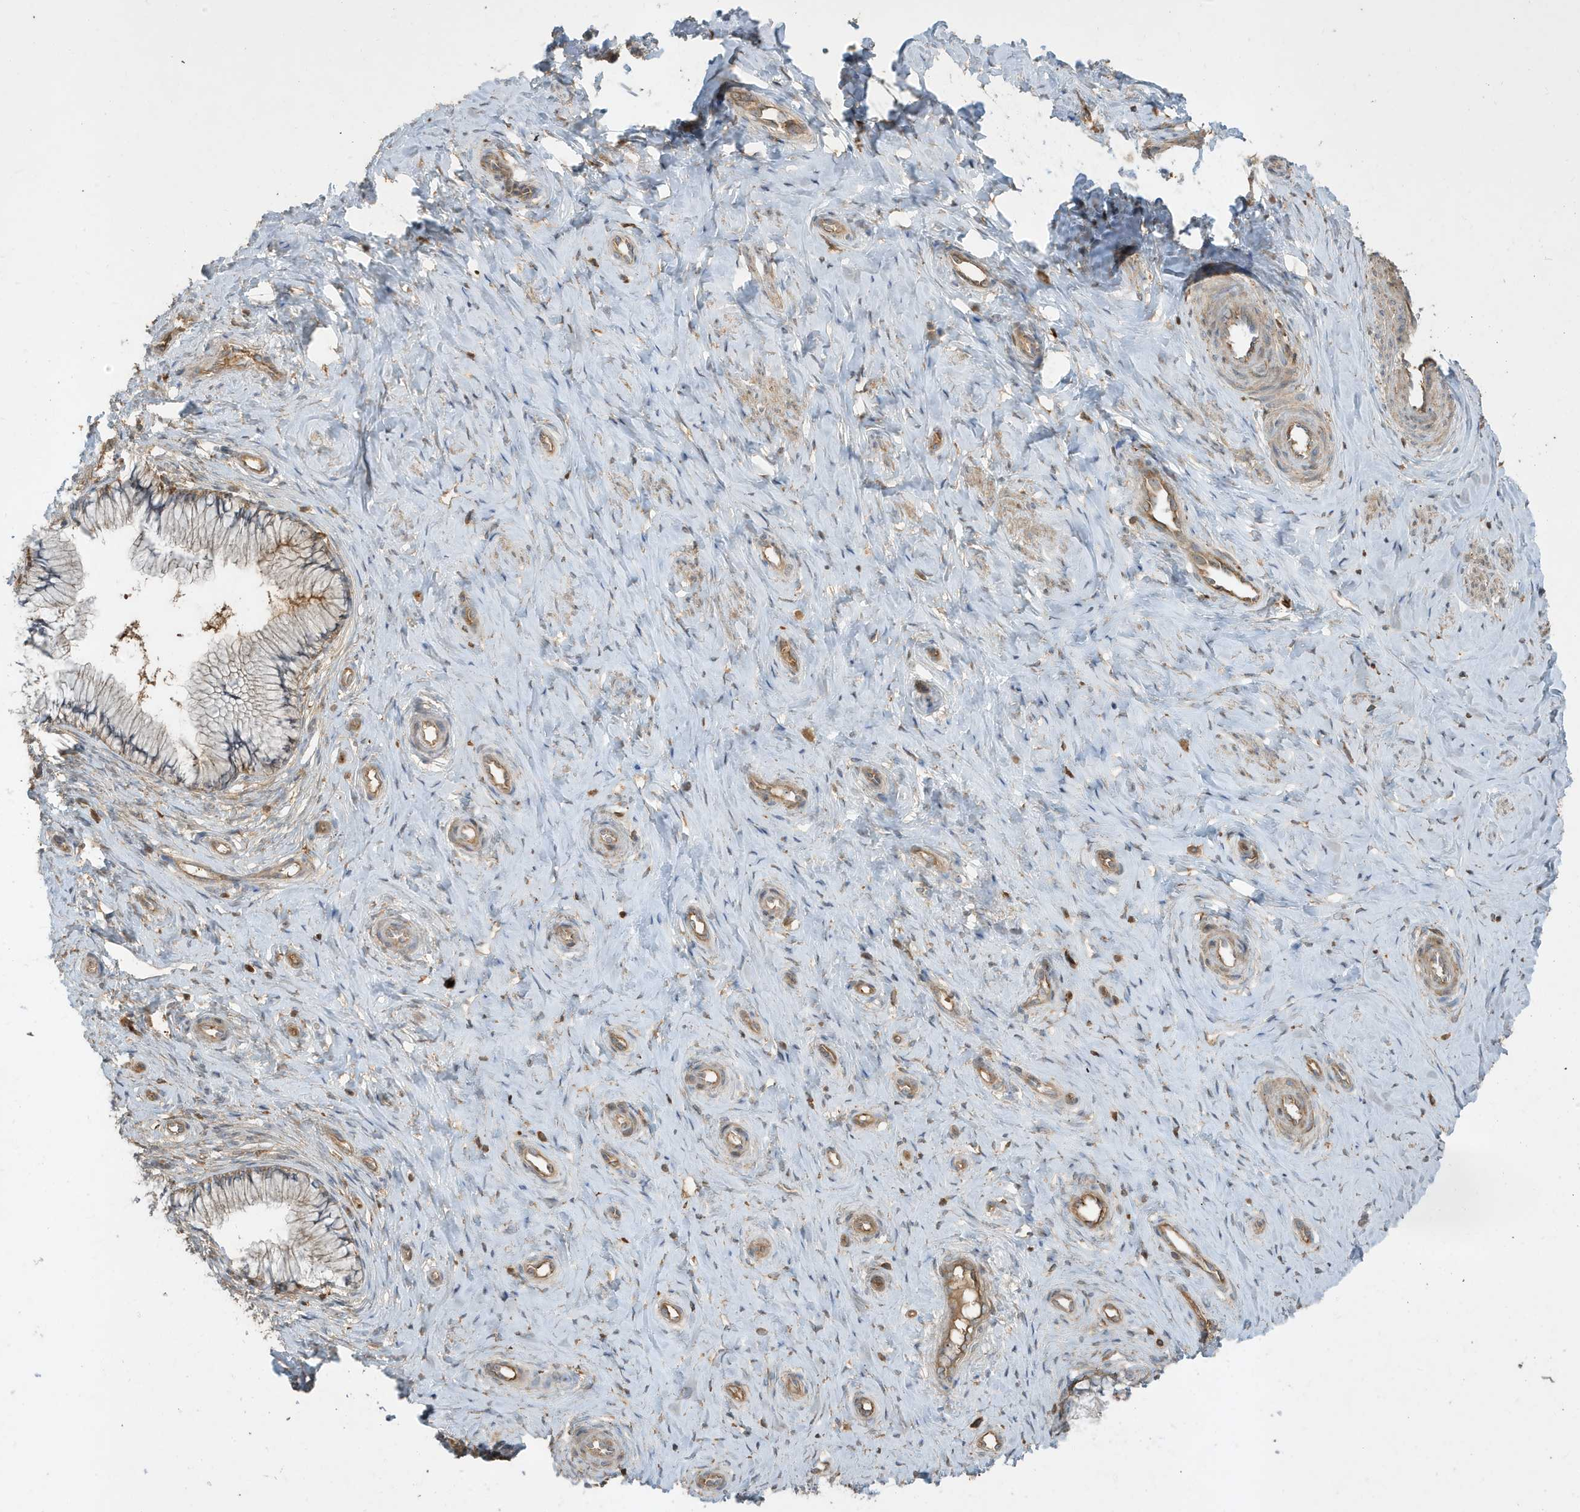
{"staining": {"intensity": "weak", "quantity": "<25%", "location": "cytoplasmic/membranous"}, "tissue": "cervix", "cell_type": "Glandular cells", "image_type": "normal", "snomed": [{"axis": "morphology", "description": "Normal tissue, NOS"}, {"axis": "topography", "description": "Cervix"}], "caption": "The micrograph shows no significant positivity in glandular cells of cervix. (Brightfield microscopy of DAB immunohistochemistry (IHC) at high magnification).", "gene": "ABTB1", "patient": {"sex": "female", "age": 36}}